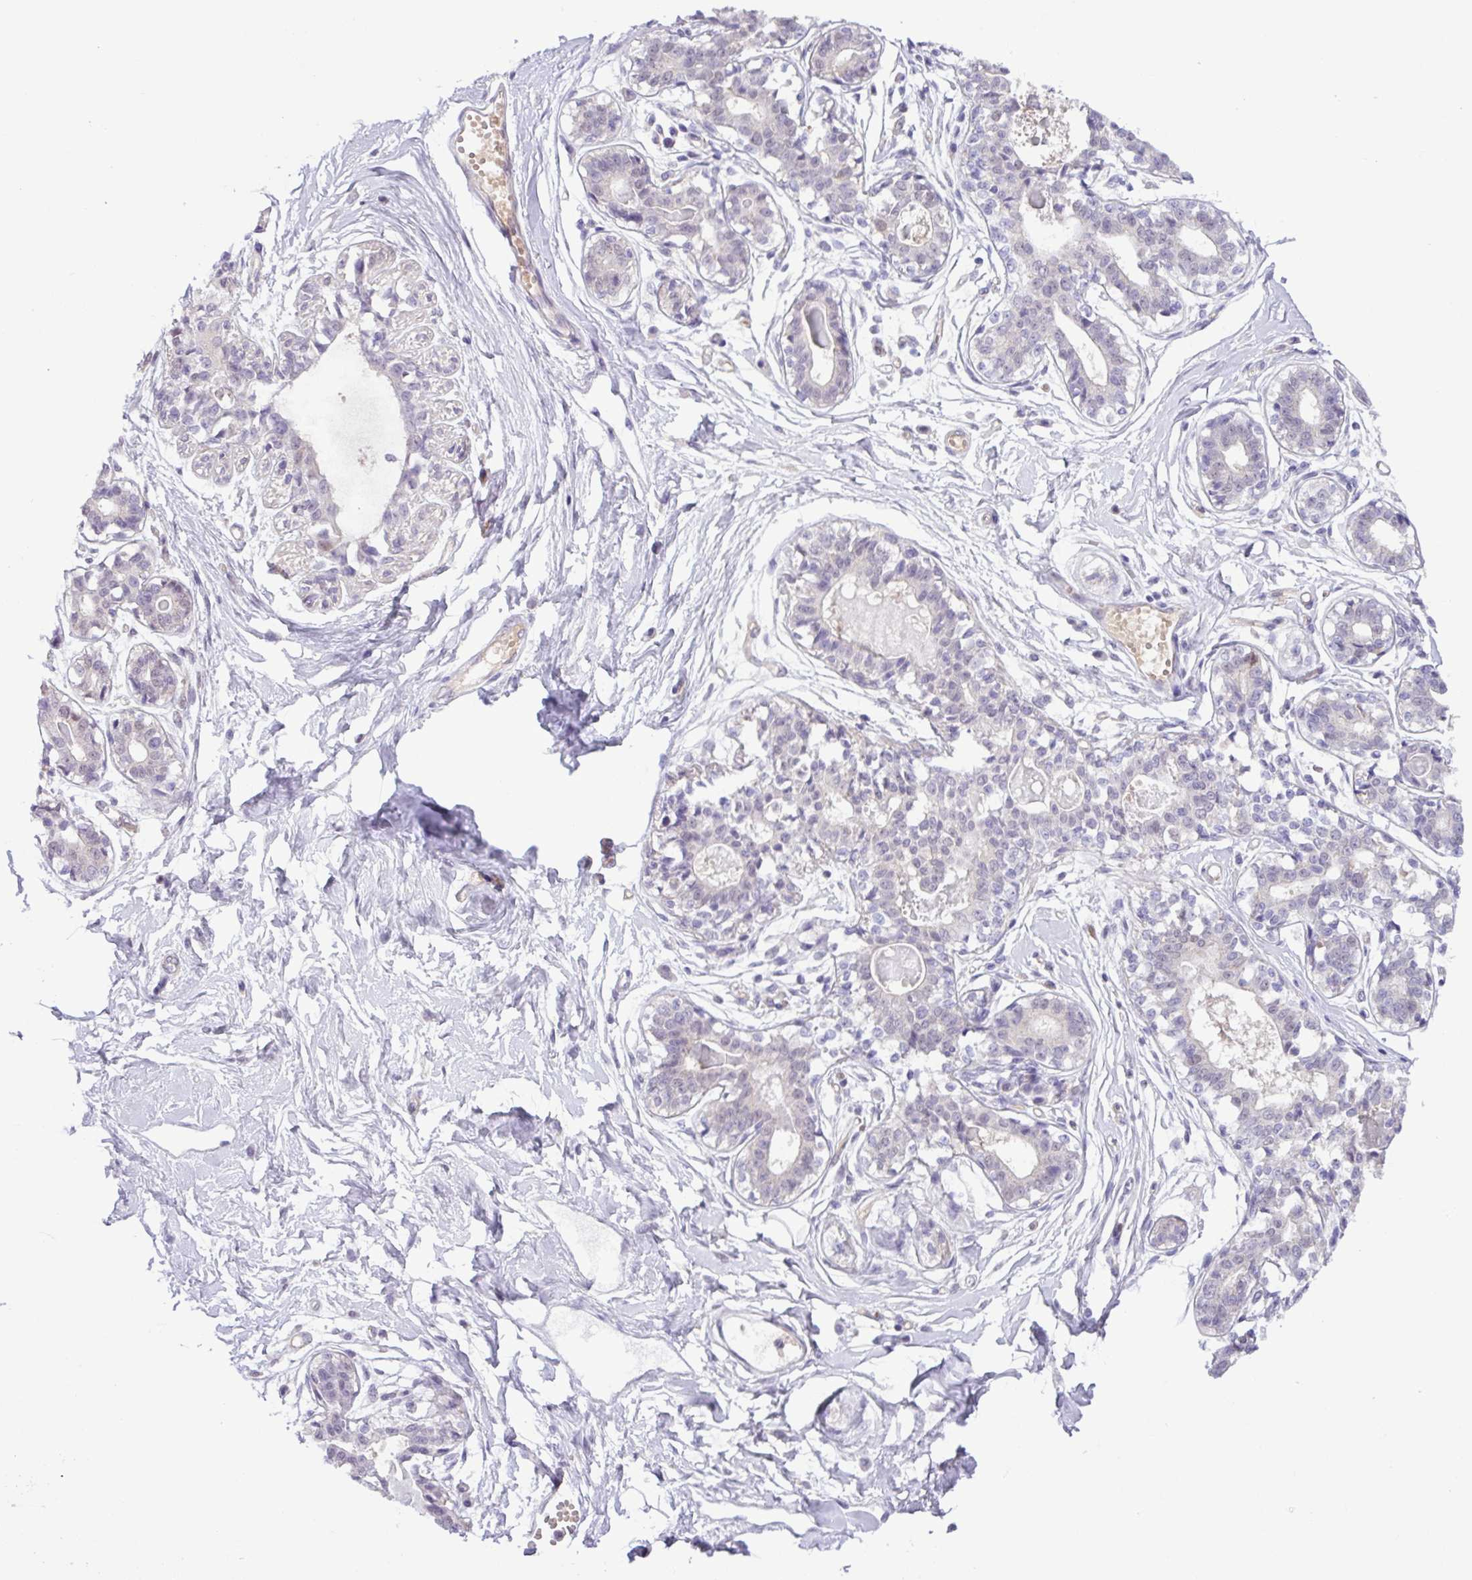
{"staining": {"intensity": "negative", "quantity": "none", "location": "none"}, "tissue": "breast", "cell_type": "Adipocytes", "image_type": "normal", "snomed": [{"axis": "morphology", "description": "Normal tissue, NOS"}, {"axis": "topography", "description": "Breast"}], "caption": "Immunohistochemistry of normal human breast demonstrates no expression in adipocytes. (DAB immunohistochemistry (IHC), high magnification).", "gene": "TONSL", "patient": {"sex": "female", "age": 45}}